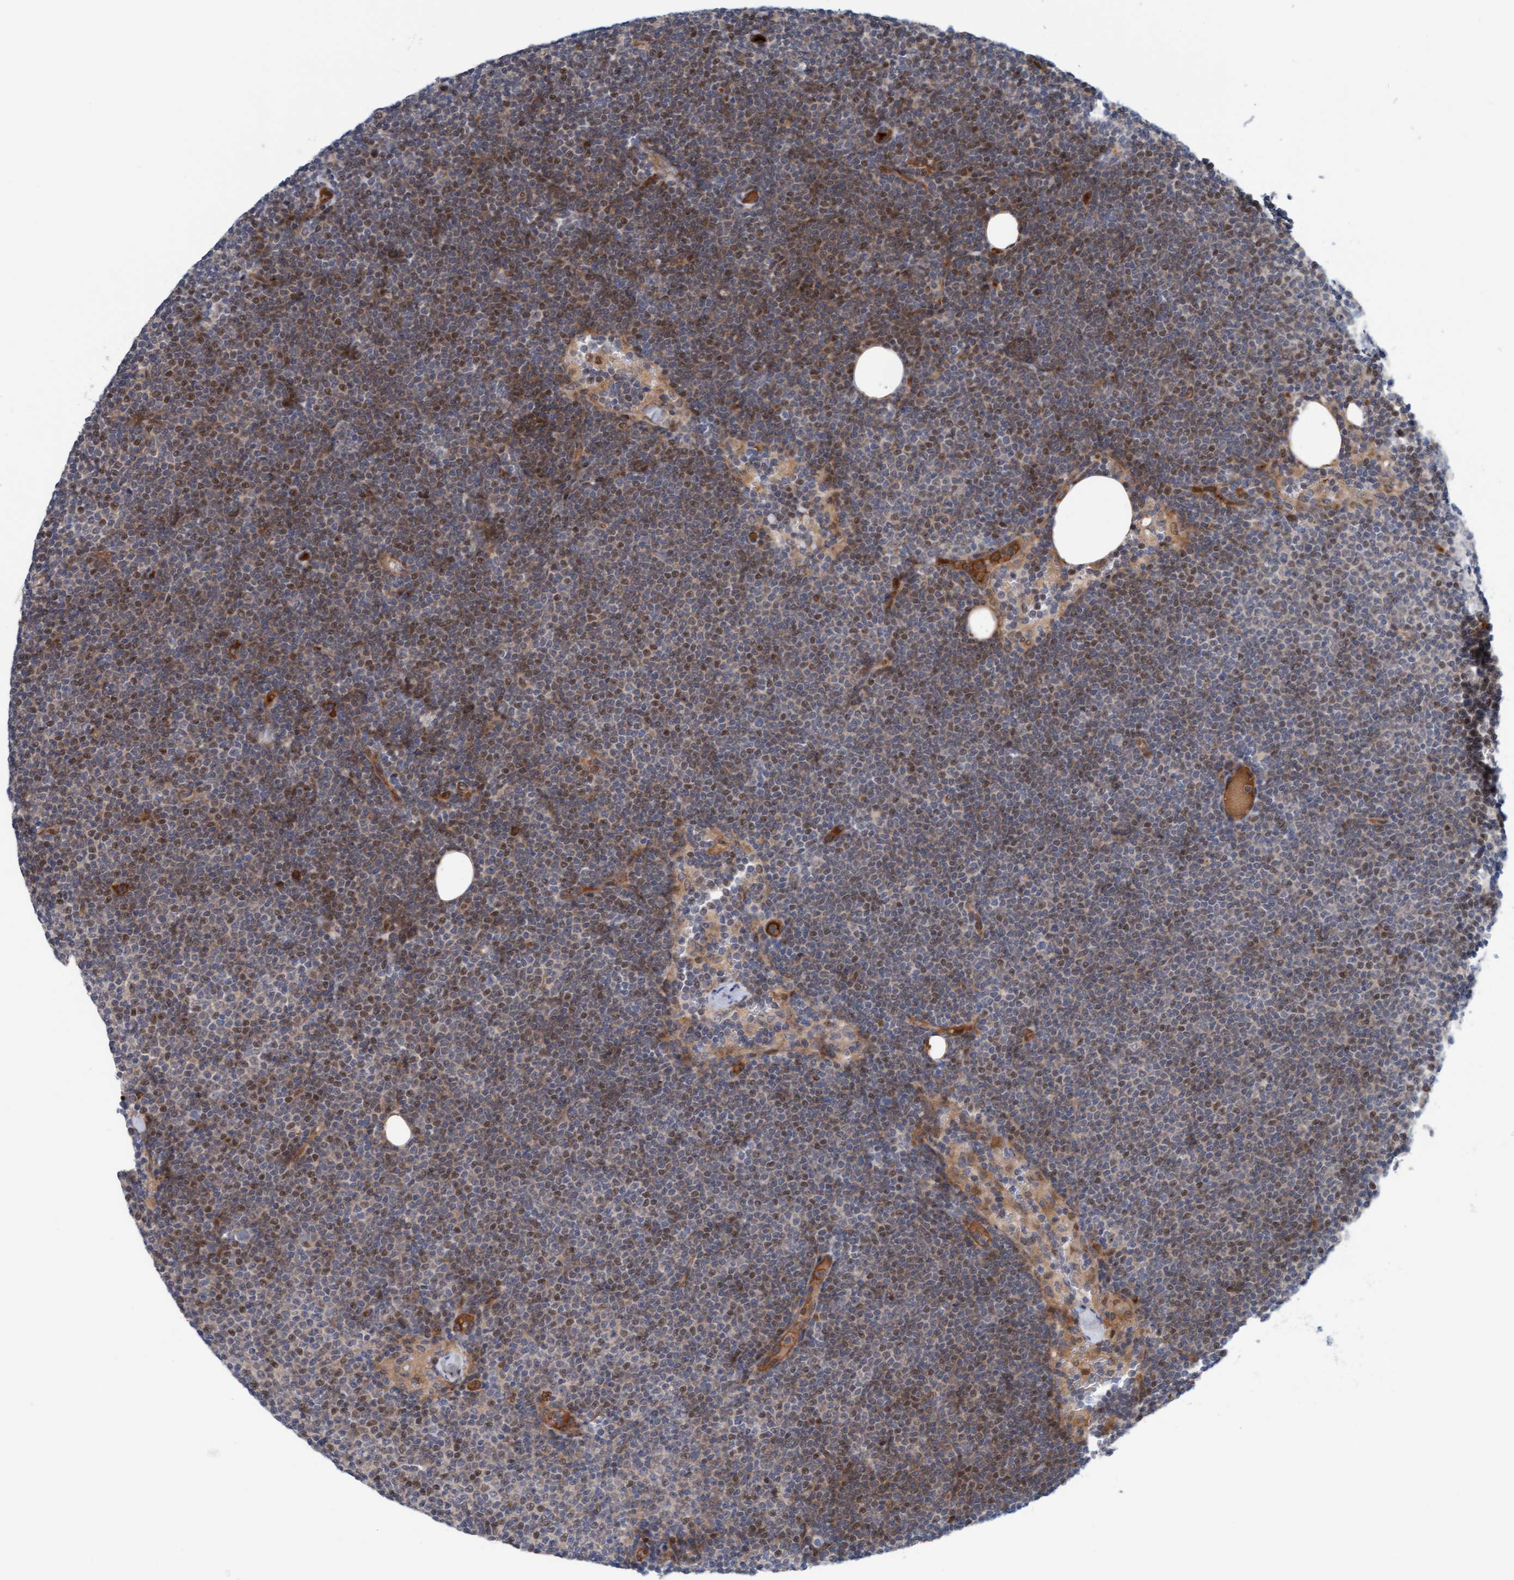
{"staining": {"intensity": "moderate", "quantity": "25%-75%", "location": "nuclear"}, "tissue": "lymphoma", "cell_type": "Tumor cells", "image_type": "cancer", "snomed": [{"axis": "morphology", "description": "Malignant lymphoma, non-Hodgkin's type, Low grade"}, {"axis": "topography", "description": "Lymph node"}], "caption": "This is a photomicrograph of IHC staining of low-grade malignant lymphoma, non-Hodgkin's type, which shows moderate staining in the nuclear of tumor cells.", "gene": "EIF4EBP1", "patient": {"sex": "female", "age": 53}}